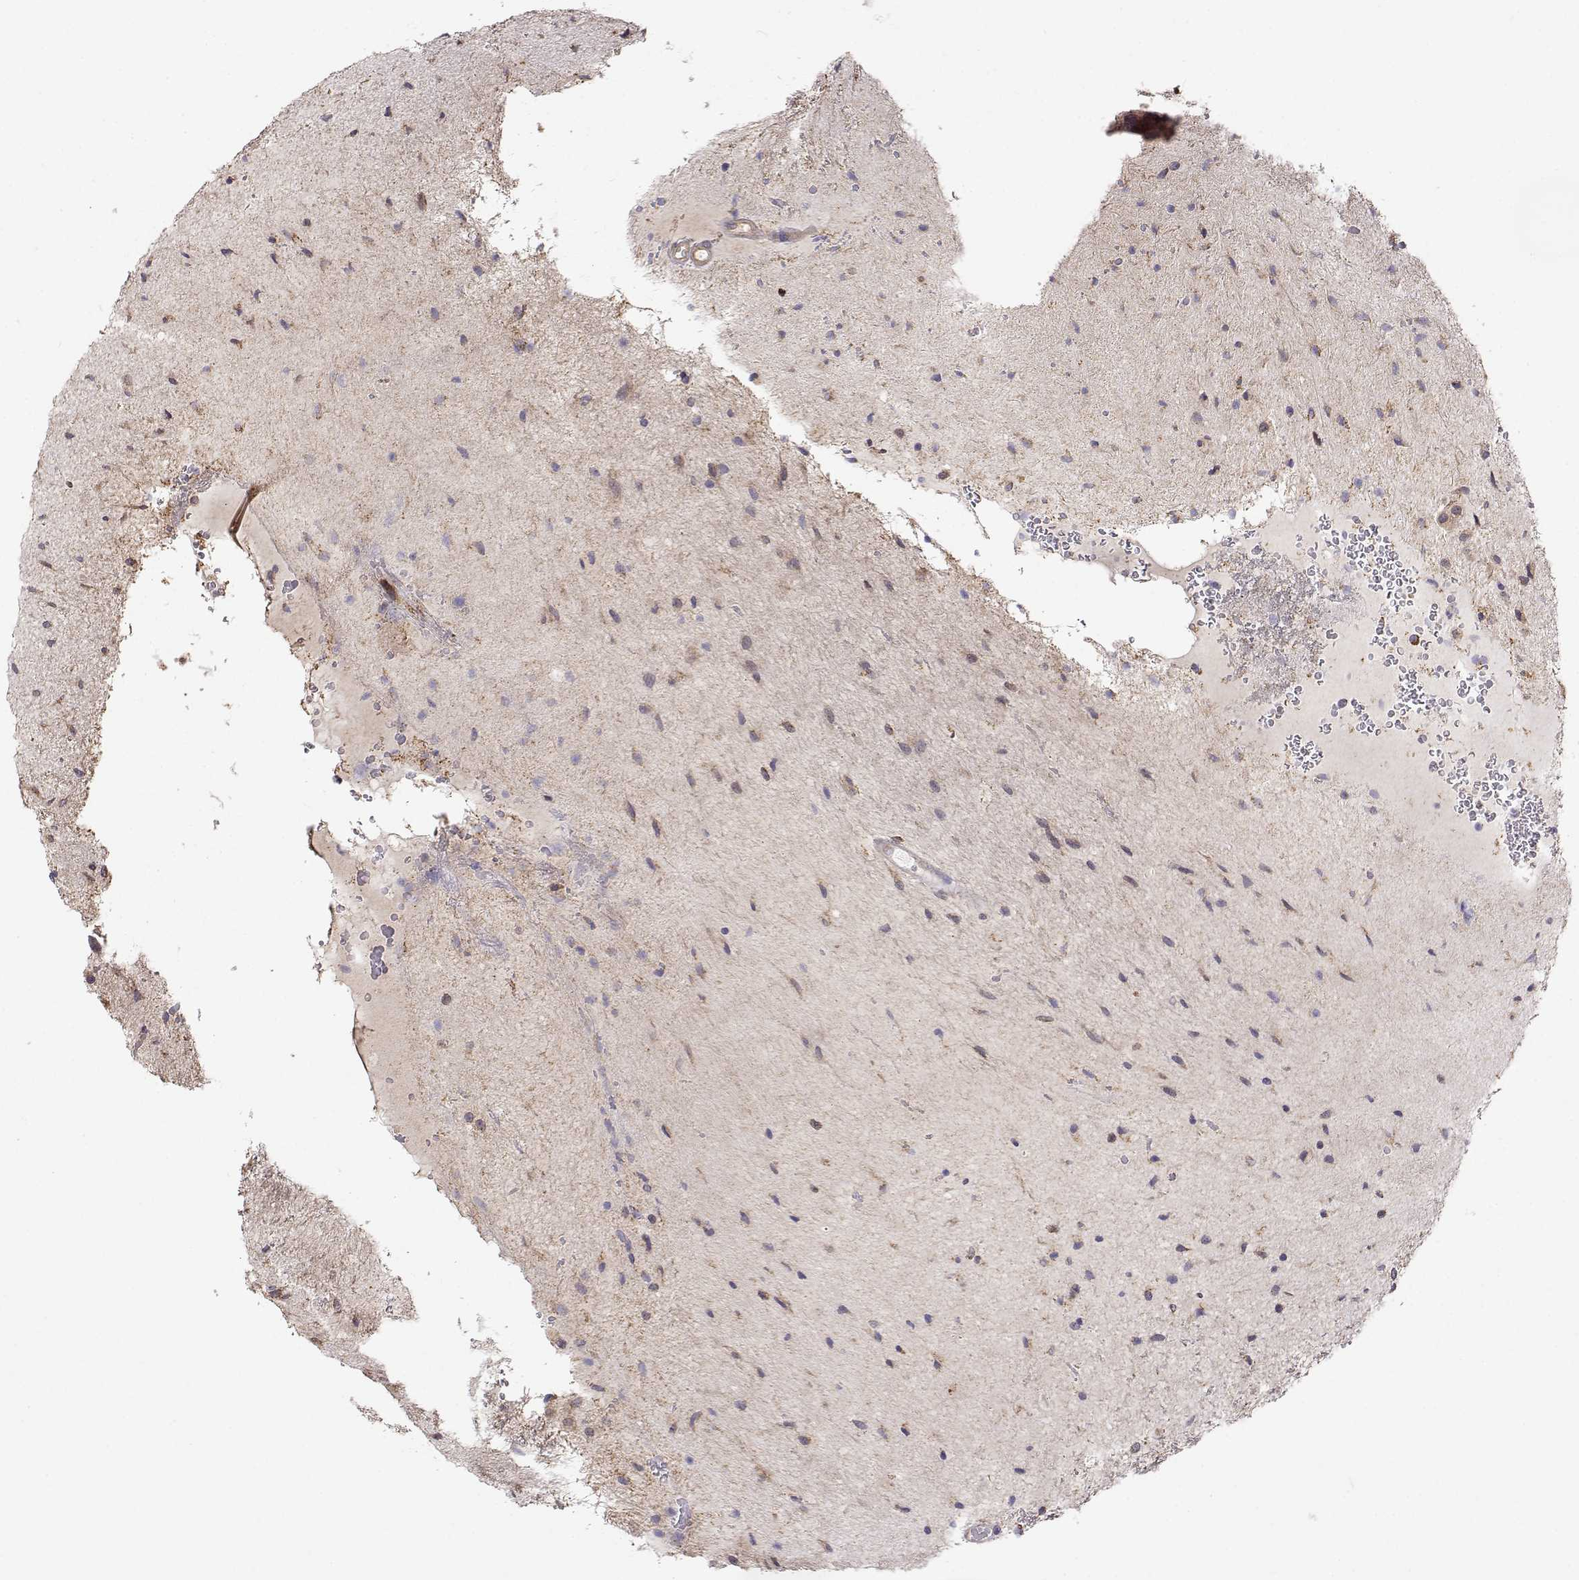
{"staining": {"intensity": "weak", "quantity": ">75%", "location": "cytoplasmic/membranous"}, "tissue": "glioma", "cell_type": "Tumor cells", "image_type": "cancer", "snomed": [{"axis": "morphology", "description": "Glioma, malignant, Low grade"}, {"axis": "topography", "description": "Cerebellum"}], "caption": "Immunohistochemical staining of human malignant glioma (low-grade) reveals weak cytoplasmic/membranous protein expression in about >75% of tumor cells.", "gene": "PAIP1", "patient": {"sex": "female", "age": 14}}